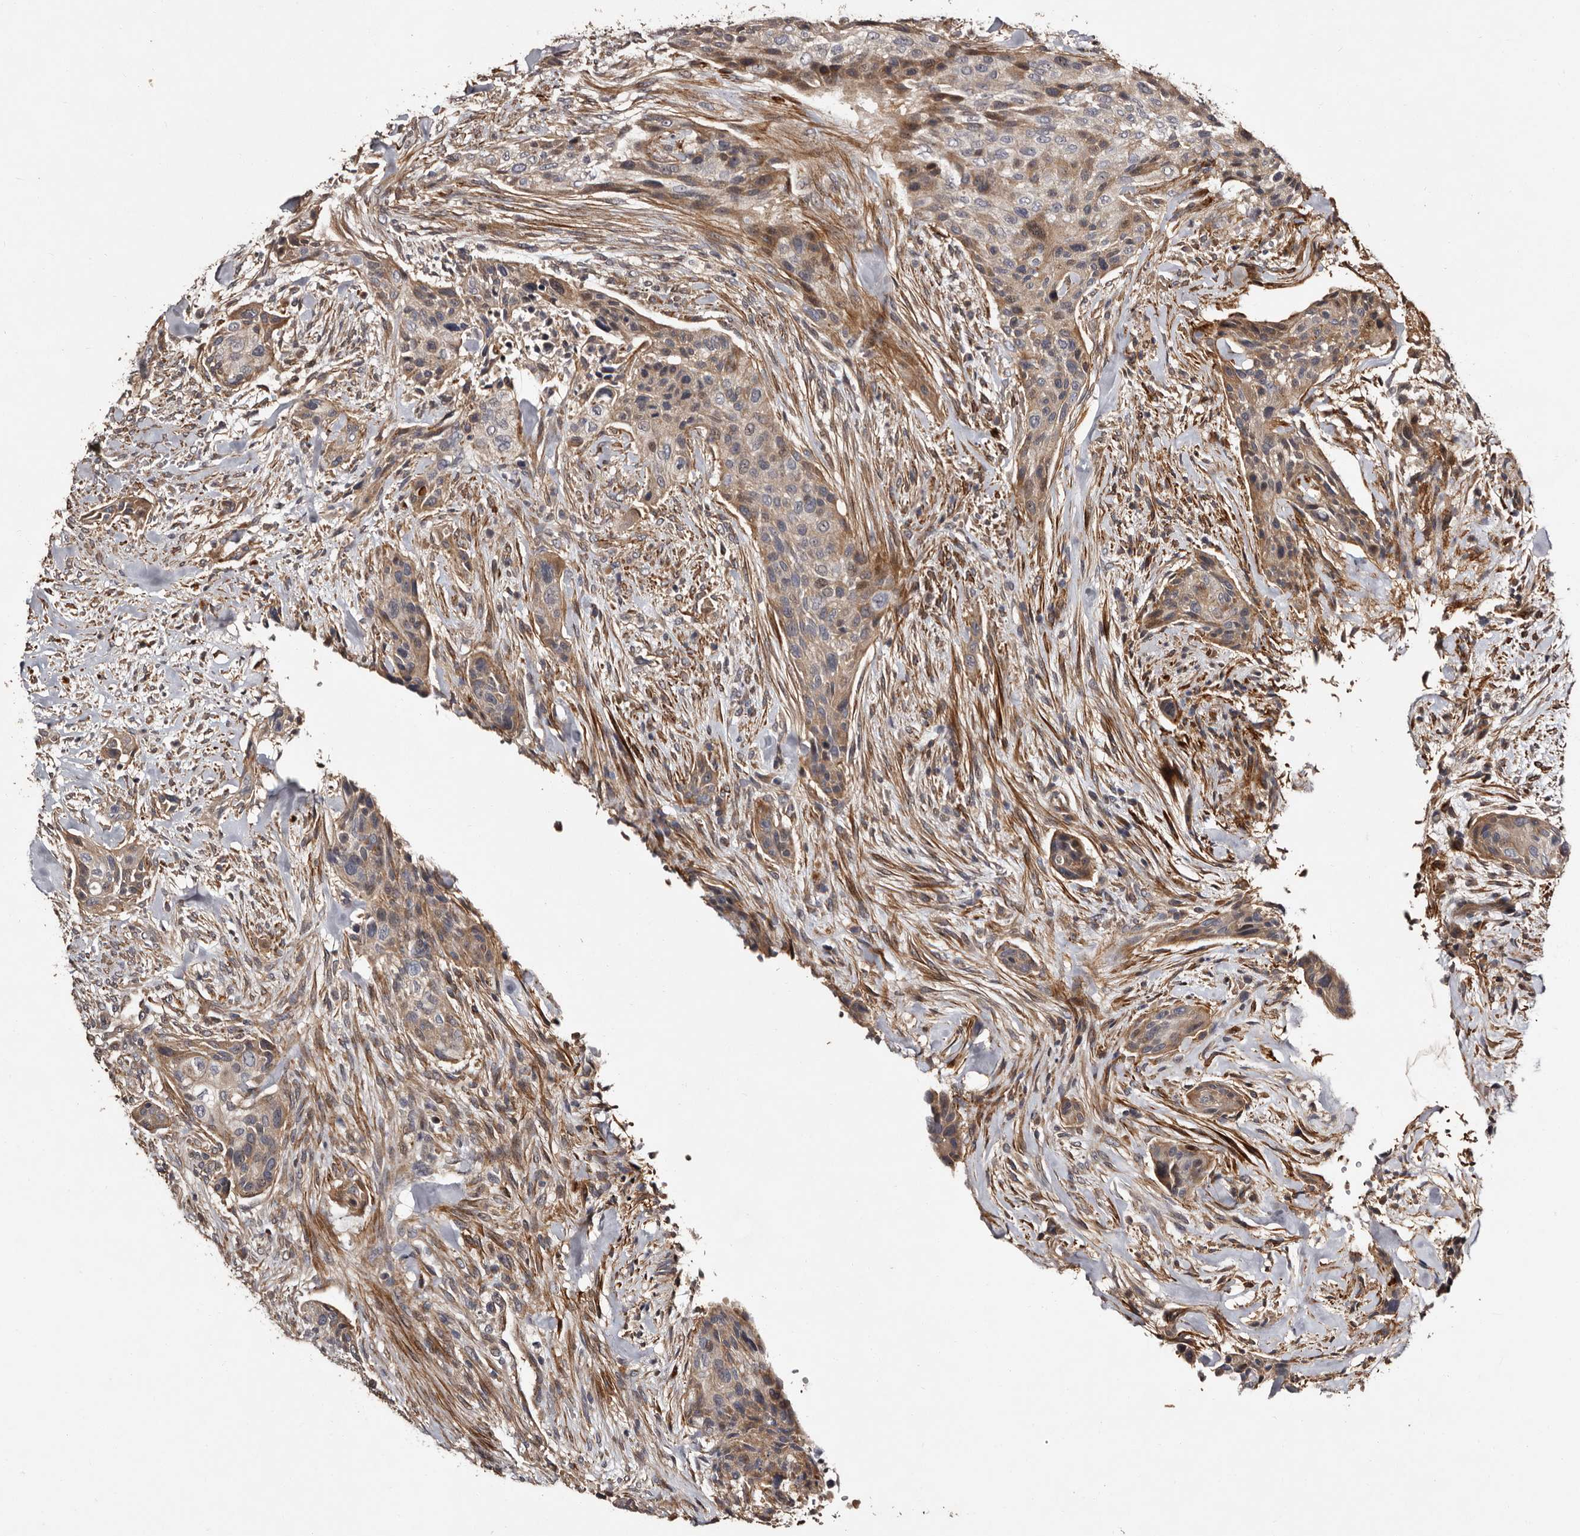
{"staining": {"intensity": "weak", "quantity": "25%-75%", "location": "cytoplasmic/membranous"}, "tissue": "urothelial cancer", "cell_type": "Tumor cells", "image_type": "cancer", "snomed": [{"axis": "morphology", "description": "Urothelial carcinoma, High grade"}, {"axis": "topography", "description": "Urinary bladder"}], "caption": "IHC micrograph of neoplastic tissue: urothelial cancer stained using immunohistochemistry exhibits low levels of weak protein expression localized specifically in the cytoplasmic/membranous of tumor cells, appearing as a cytoplasmic/membranous brown color.", "gene": "PRKD3", "patient": {"sex": "male", "age": 35}}